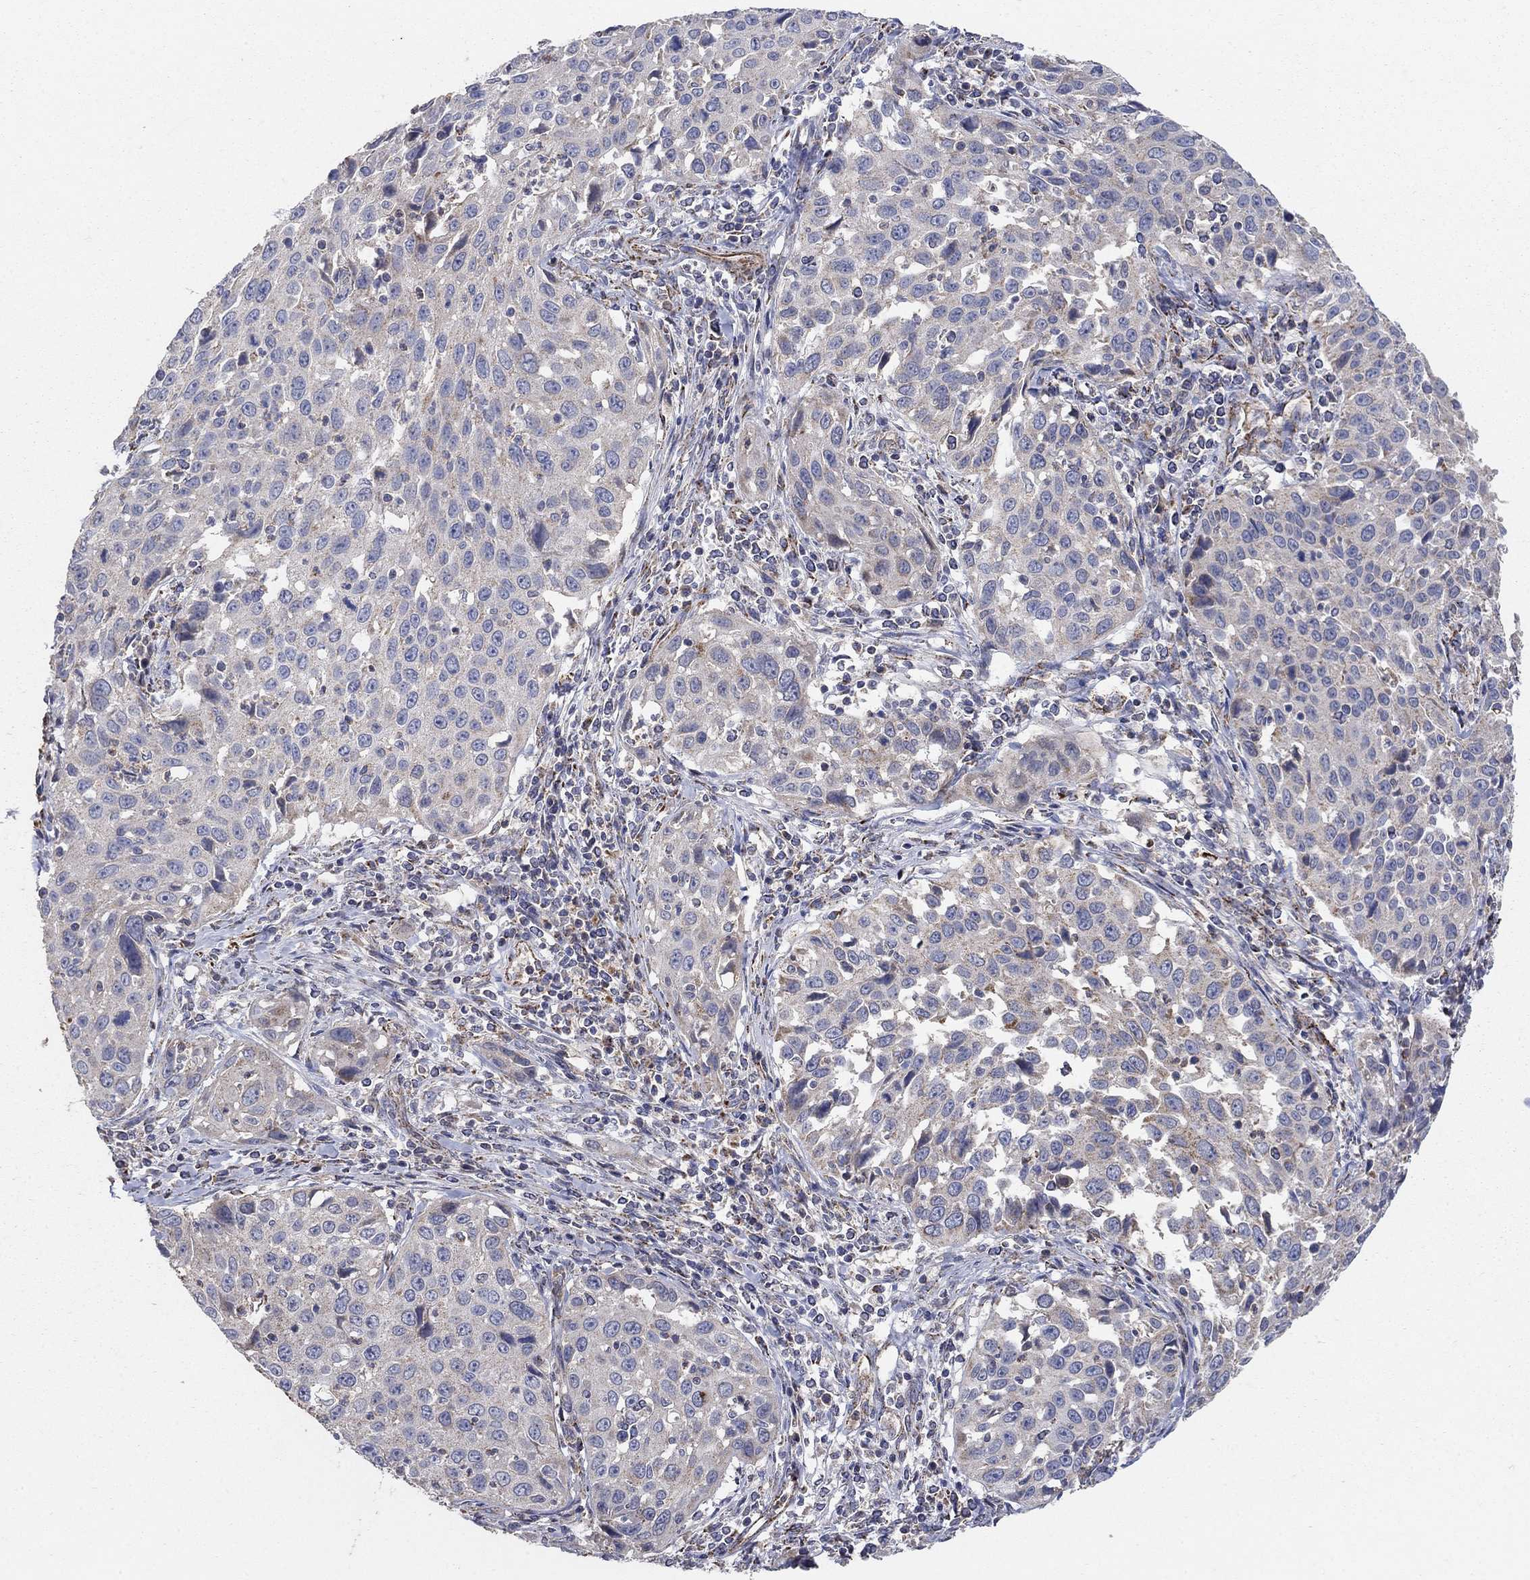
{"staining": {"intensity": "negative", "quantity": "none", "location": "none"}, "tissue": "cervical cancer", "cell_type": "Tumor cells", "image_type": "cancer", "snomed": [{"axis": "morphology", "description": "Squamous cell carcinoma, NOS"}, {"axis": "topography", "description": "Cervix"}], "caption": "Cervical cancer stained for a protein using immunohistochemistry (IHC) exhibits no expression tumor cells.", "gene": "PNPLA2", "patient": {"sex": "female", "age": 26}}